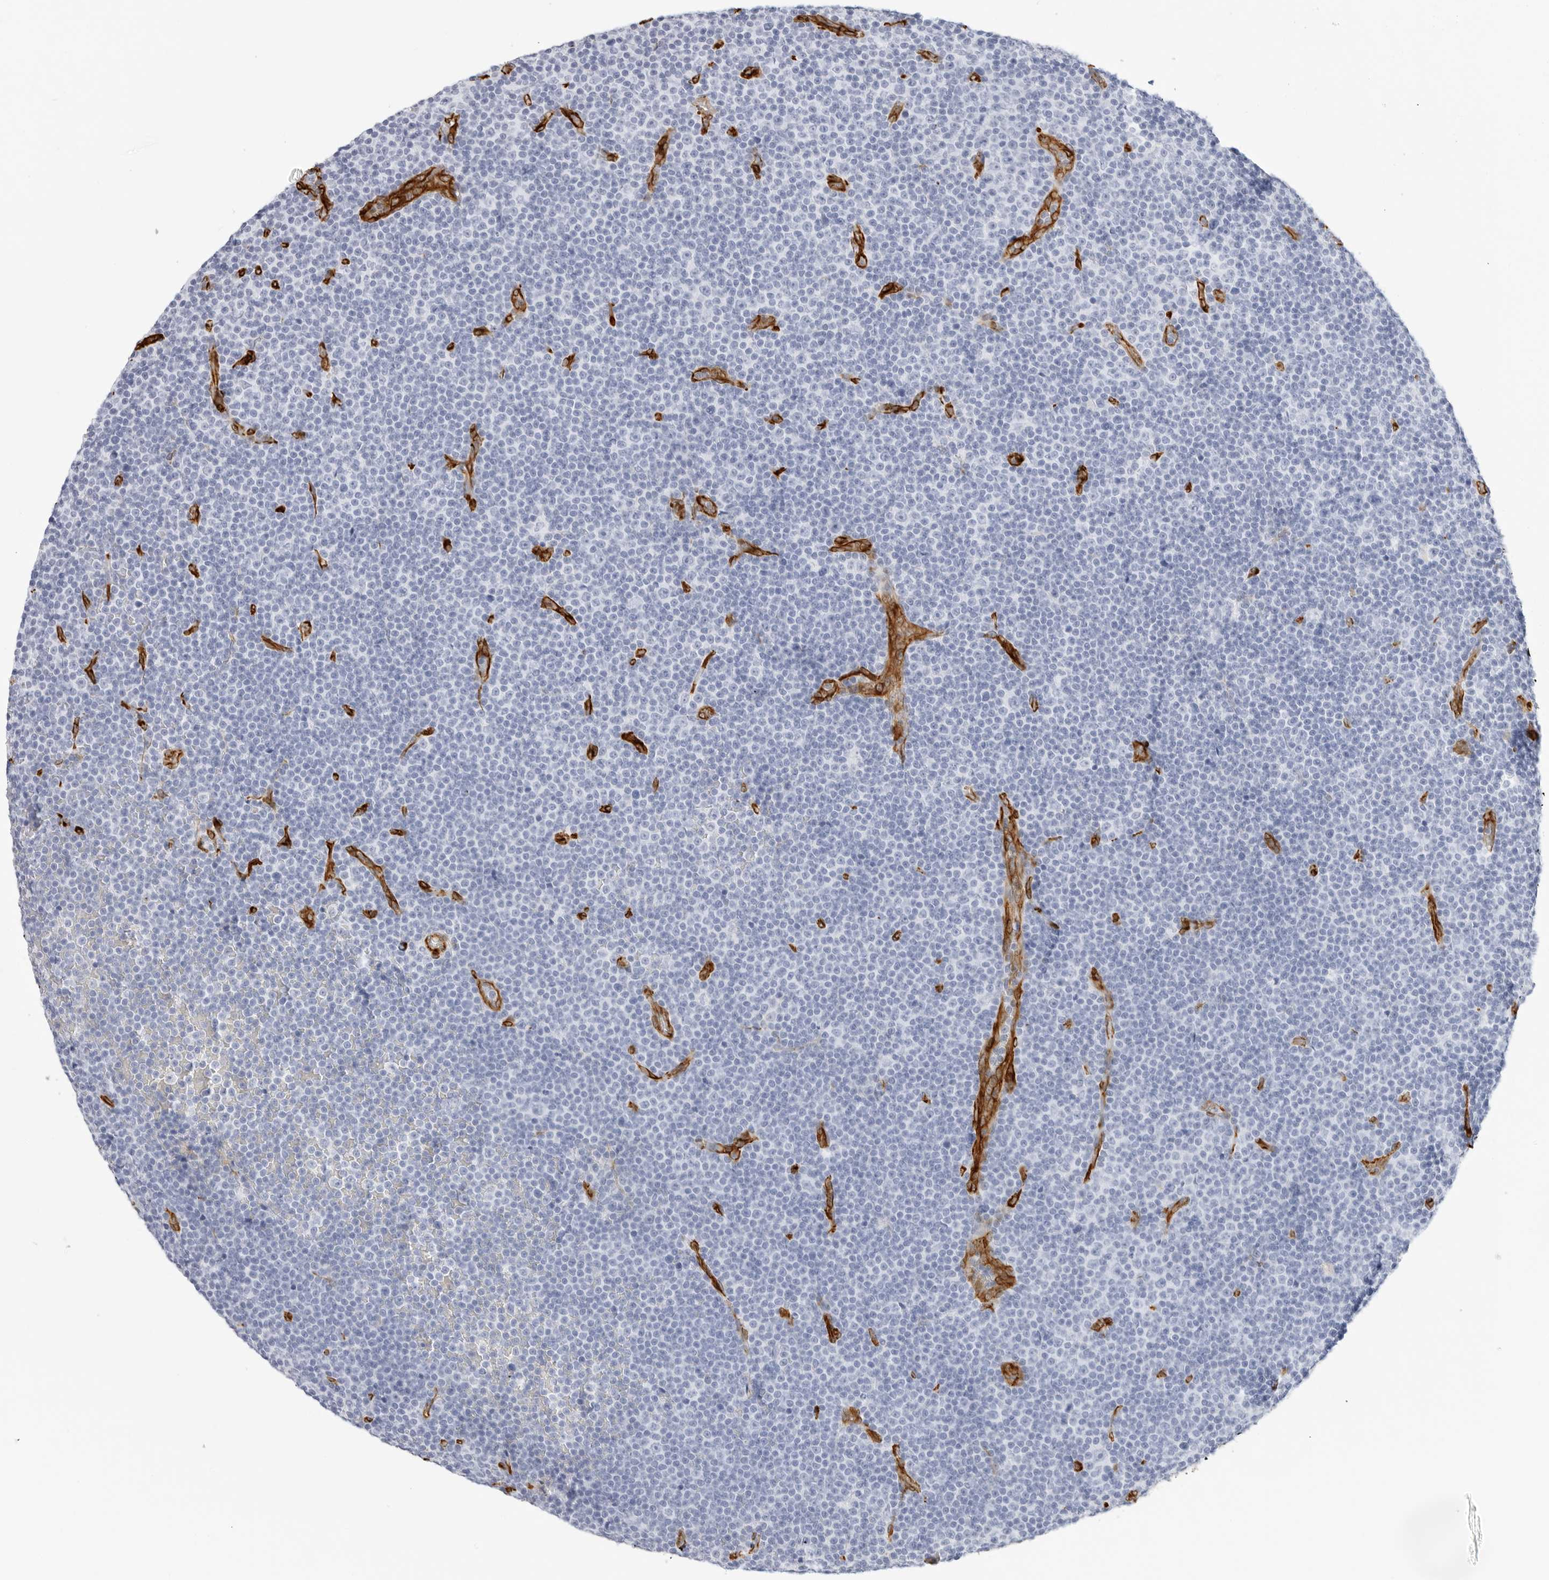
{"staining": {"intensity": "negative", "quantity": "none", "location": "none"}, "tissue": "lymphoma", "cell_type": "Tumor cells", "image_type": "cancer", "snomed": [{"axis": "morphology", "description": "Malignant lymphoma, non-Hodgkin's type, Low grade"}, {"axis": "topography", "description": "Lymph node"}], "caption": "A high-resolution photomicrograph shows IHC staining of lymphoma, which demonstrates no significant expression in tumor cells. Brightfield microscopy of immunohistochemistry (IHC) stained with DAB (brown) and hematoxylin (blue), captured at high magnification.", "gene": "NES", "patient": {"sex": "female", "age": 67}}